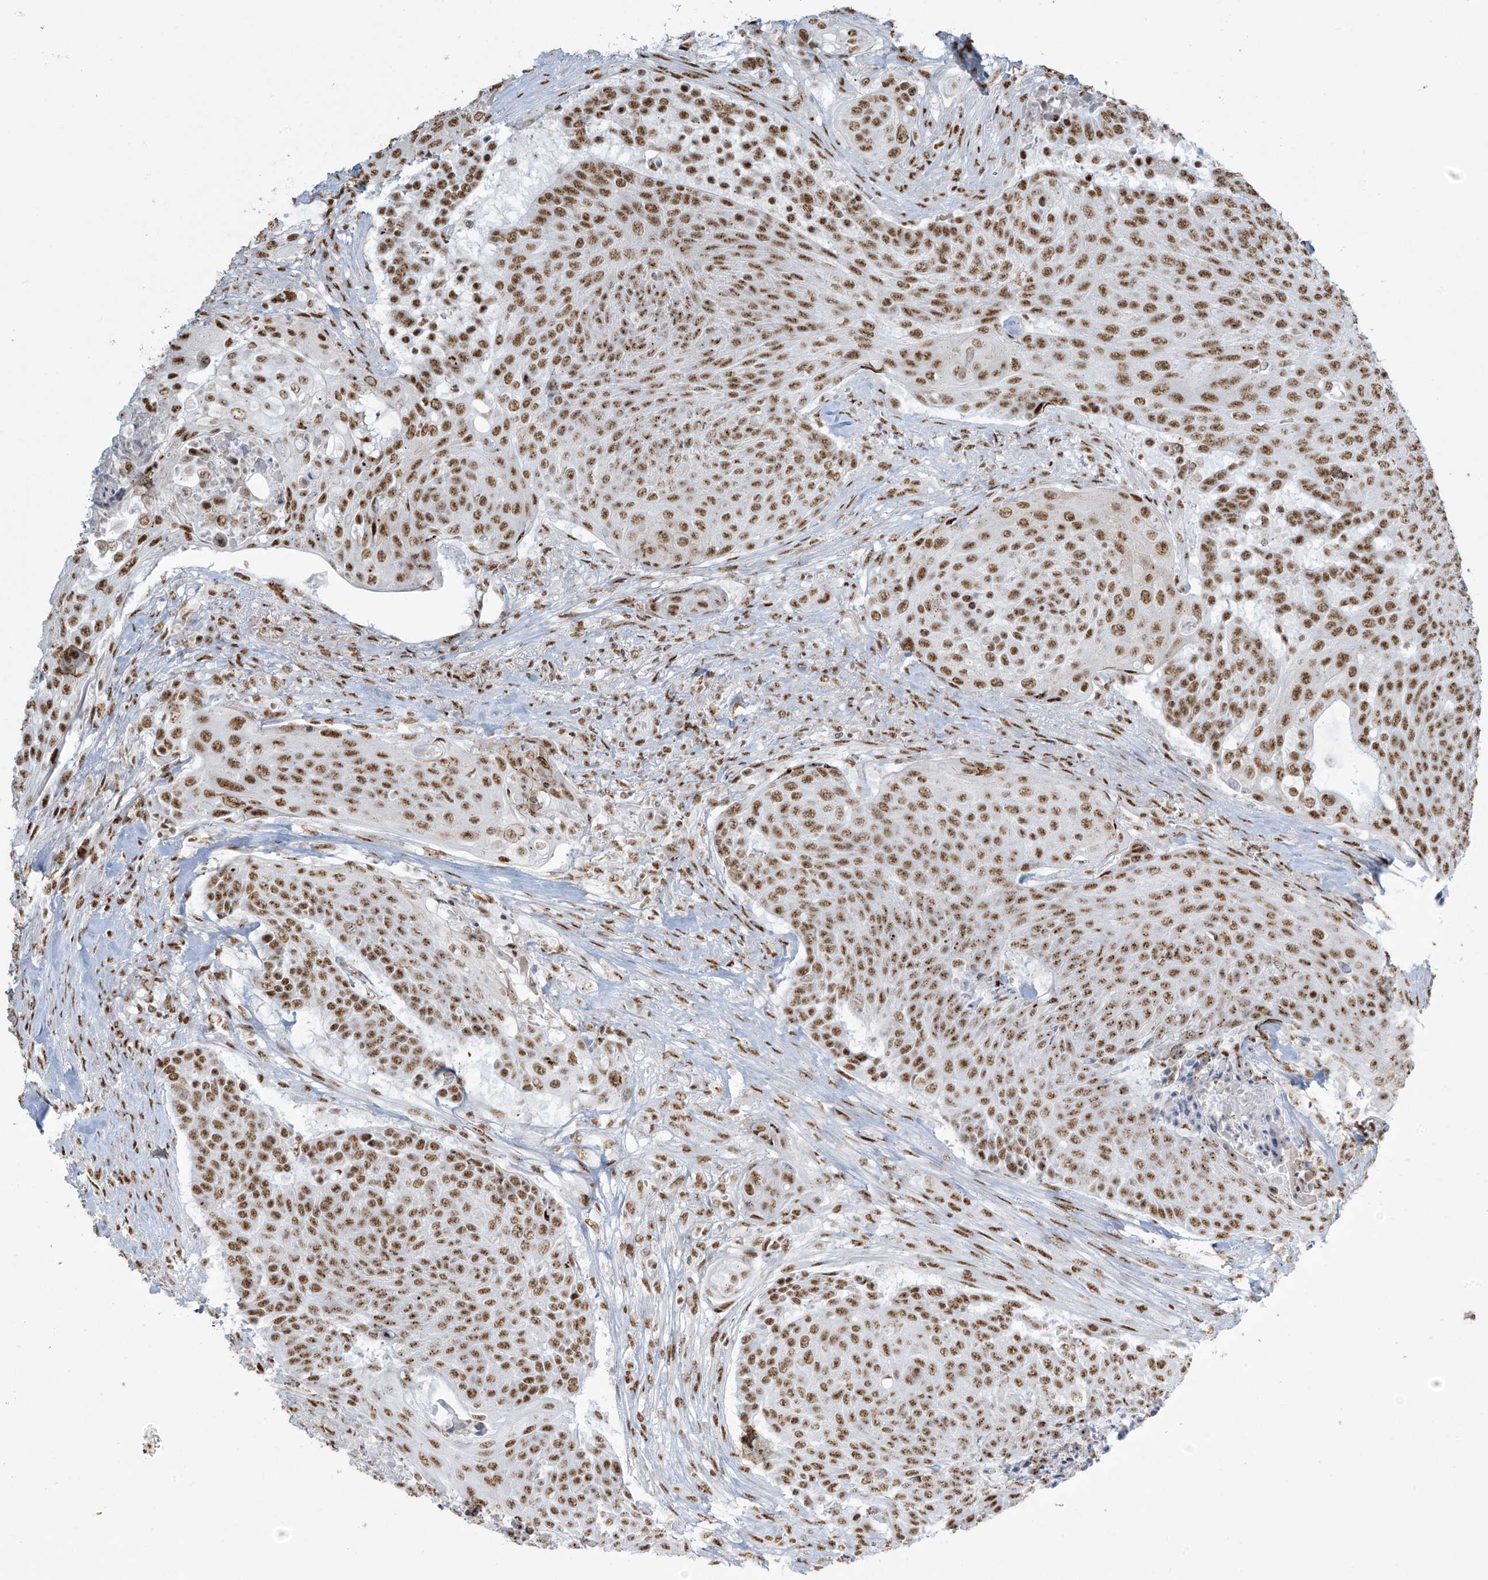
{"staining": {"intensity": "moderate", "quantity": ">75%", "location": "nuclear"}, "tissue": "urothelial cancer", "cell_type": "Tumor cells", "image_type": "cancer", "snomed": [{"axis": "morphology", "description": "Urothelial carcinoma, High grade"}, {"axis": "topography", "description": "Urinary bladder"}], "caption": "A medium amount of moderate nuclear staining is identified in approximately >75% of tumor cells in urothelial carcinoma (high-grade) tissue.", "gene": "MS4A6A", "patient": {"sex": "female", "age": 63}}